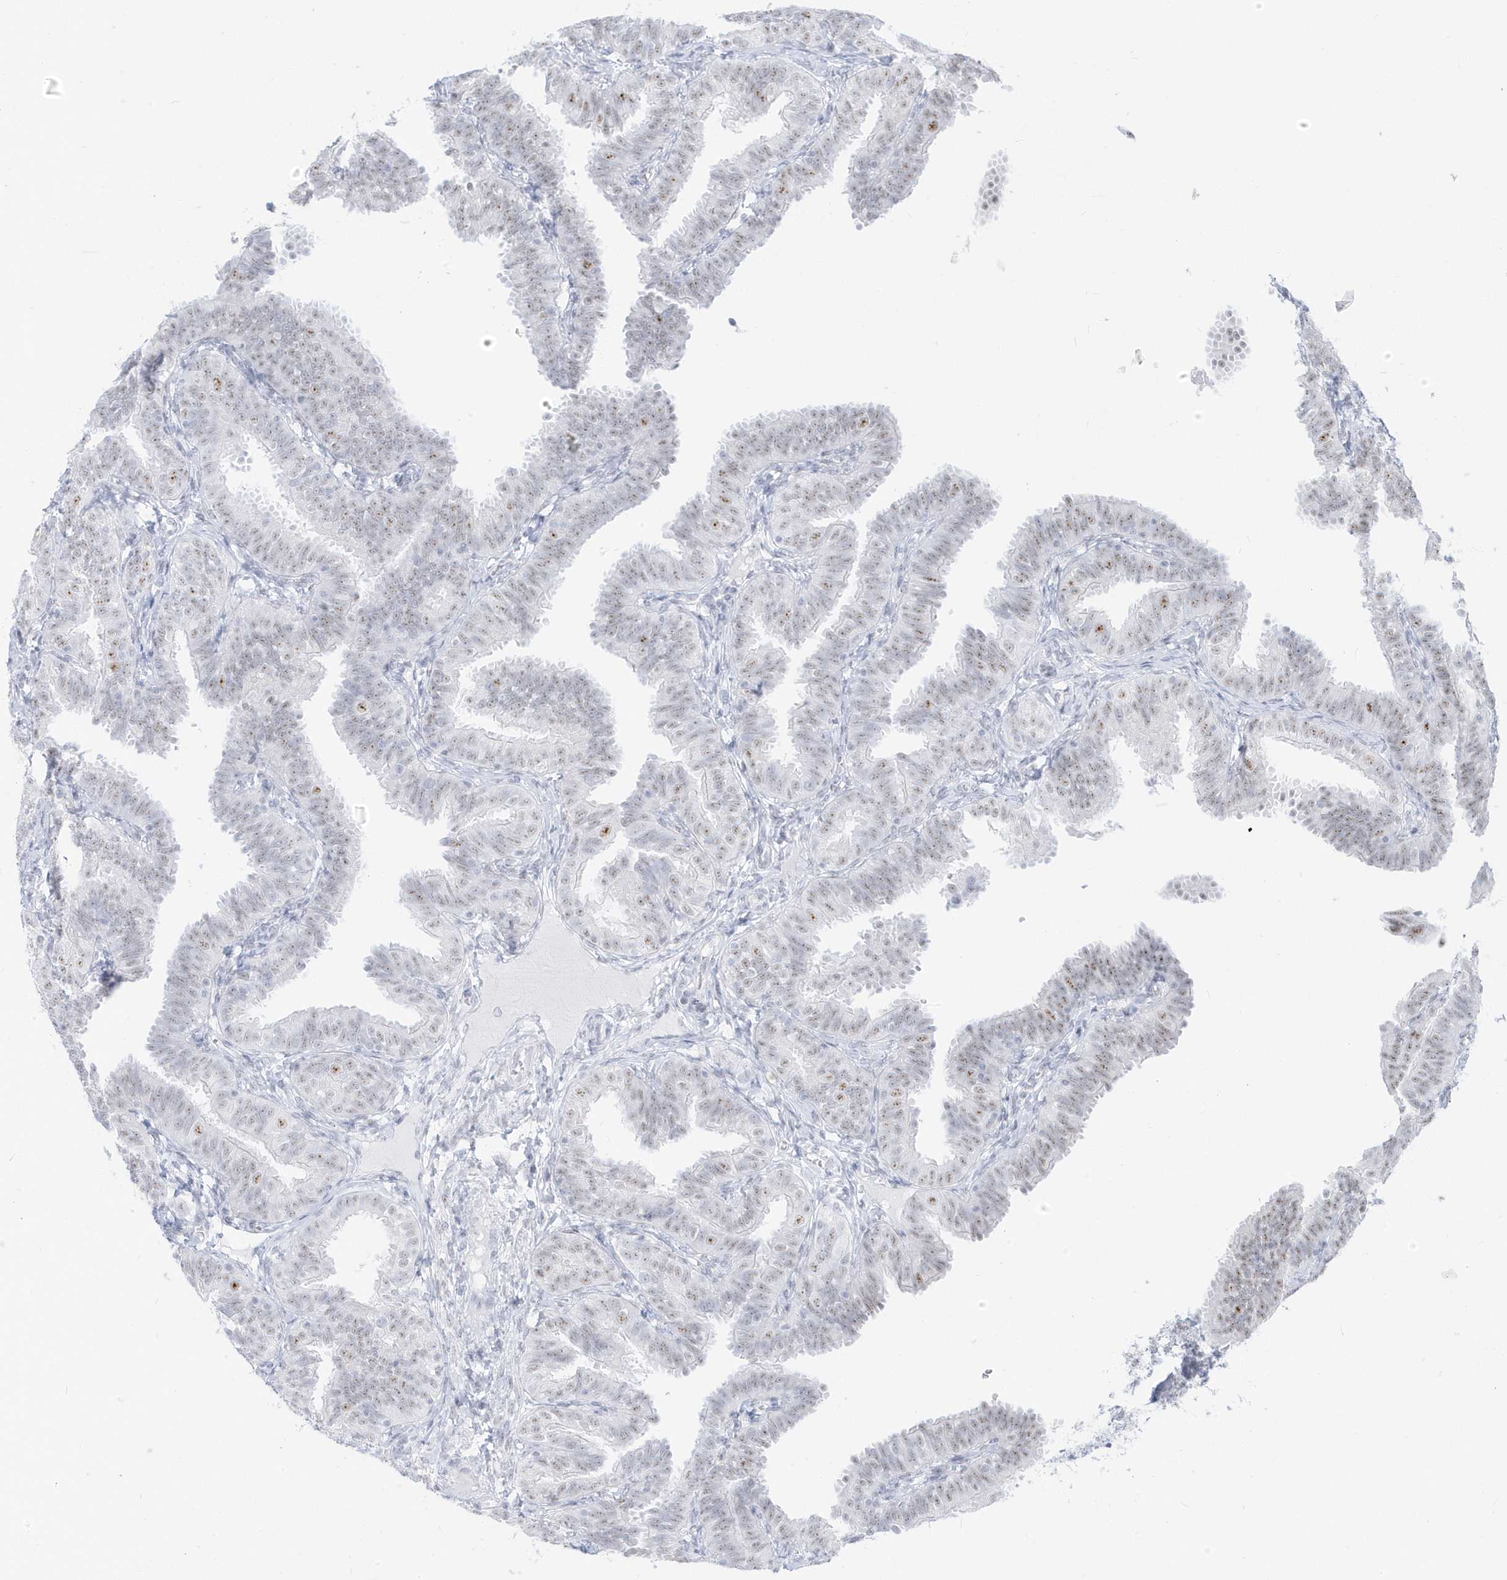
{"staining": {"intensity": "weak", "quantity": "25%-75%", "location": "nuclear"}, "tissue": "fallopian tube", "cell_type": "Glandular cells", "image_type": "normal", "snomed": [{"axis": "morphology", "description": "Normal tissue, NOS"}, {"axis": "topography", "description": "Fallopian tube"}], "caption": "Approximately 25%-75% of glandular cells in unremarkable human fallopian tube reveal weak nuclear protein staining as visualized by brown immunohistochemical staining.", "gene": "PLEKHN1", "patient": {"sex": "female", "age": 35}}